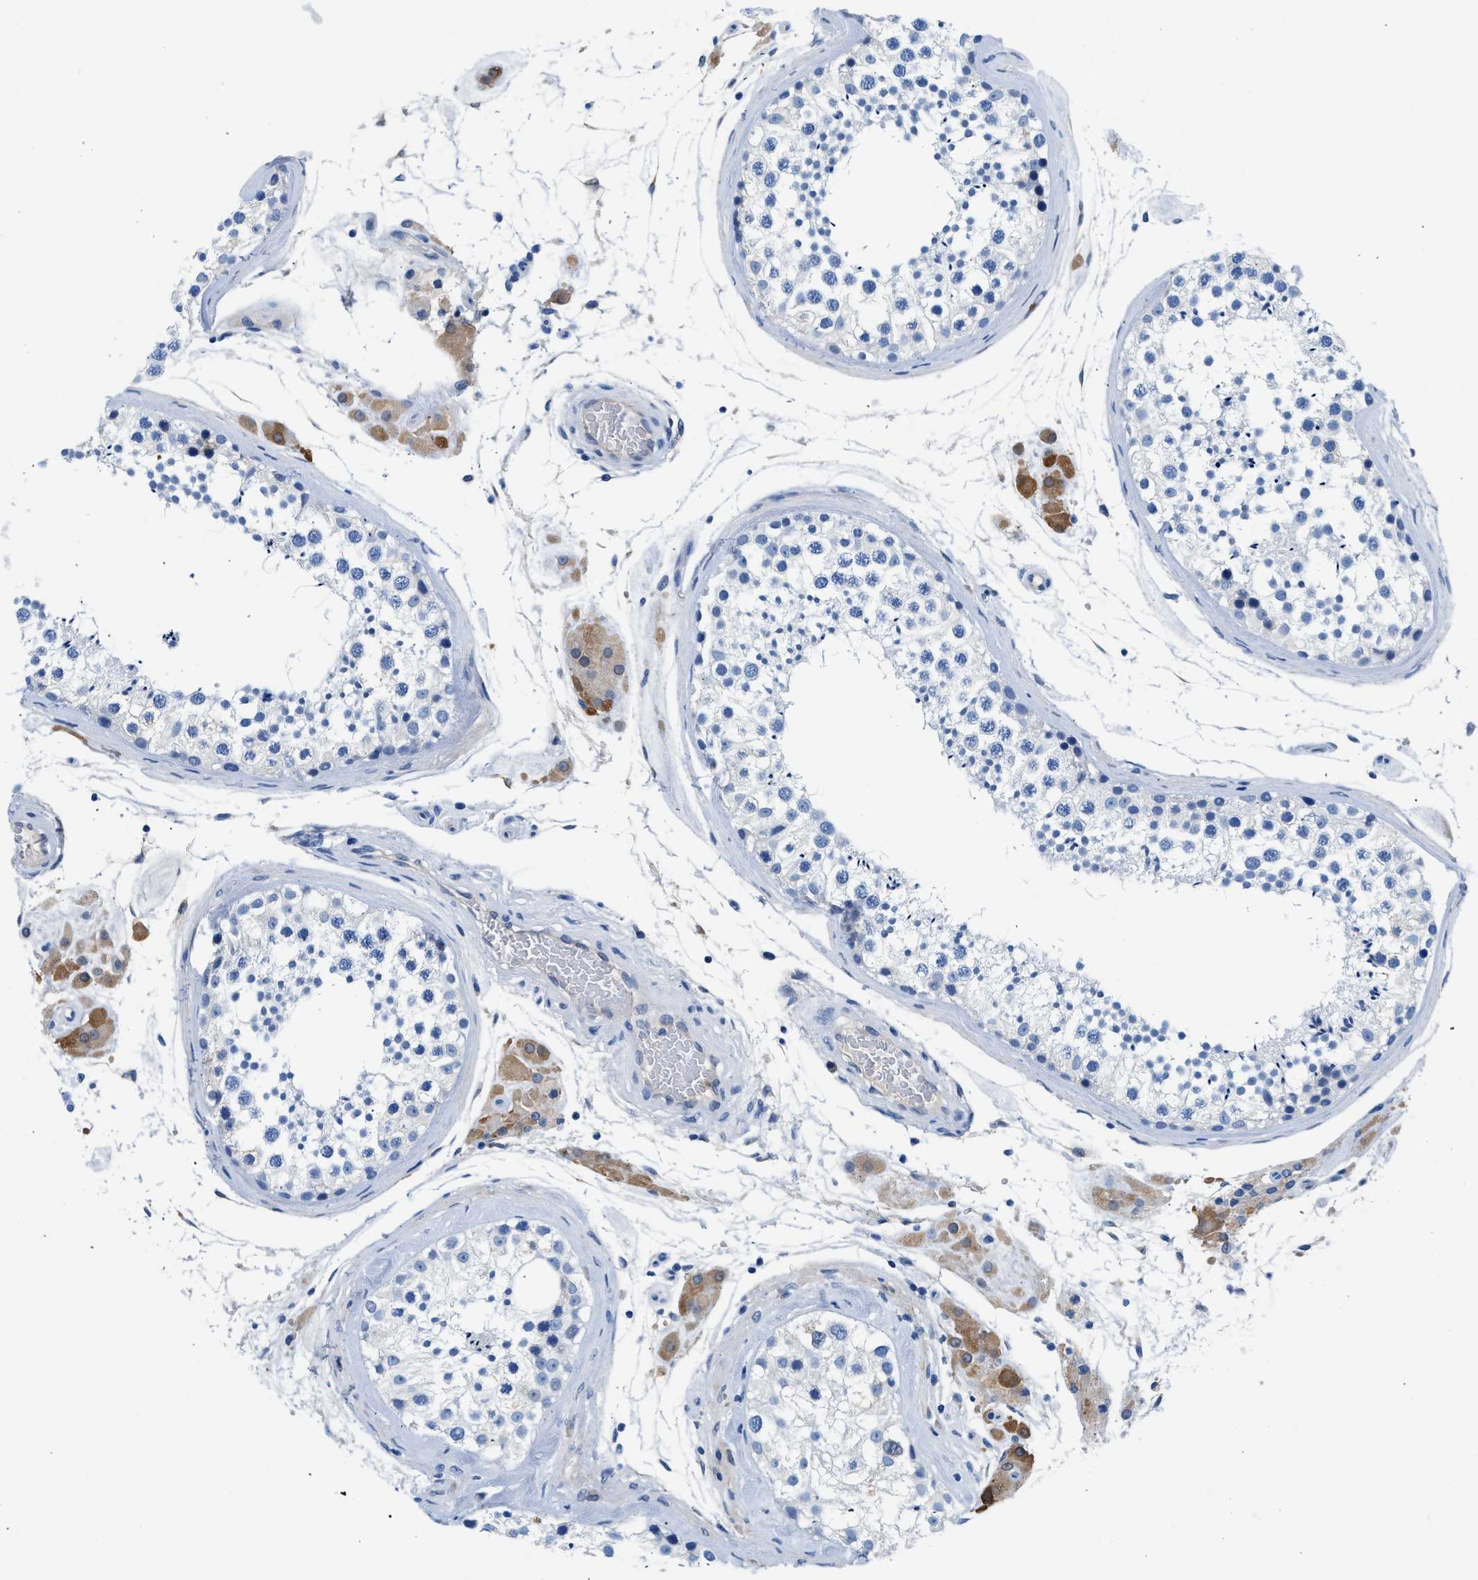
{"staining": {"intensity": "negative", "quantity": "none", "location": "none"}, "tissue": "testis", "cell_type": "Cells in seminiferous ducts", "image_type": "normal", "snomed": [{"axis": "morphology", "description": "Normal tissue, NOS"}, {"axis": "topography", "description": "Testis"}], "caption": "Immunohistochemistry (IHC) histopathology image of normal testis stained for a protein (brown), which shows no staining in cells in seminiferous ducts.", "gene": "FADS6", "patient": {"sex": "male", "age": 46}}